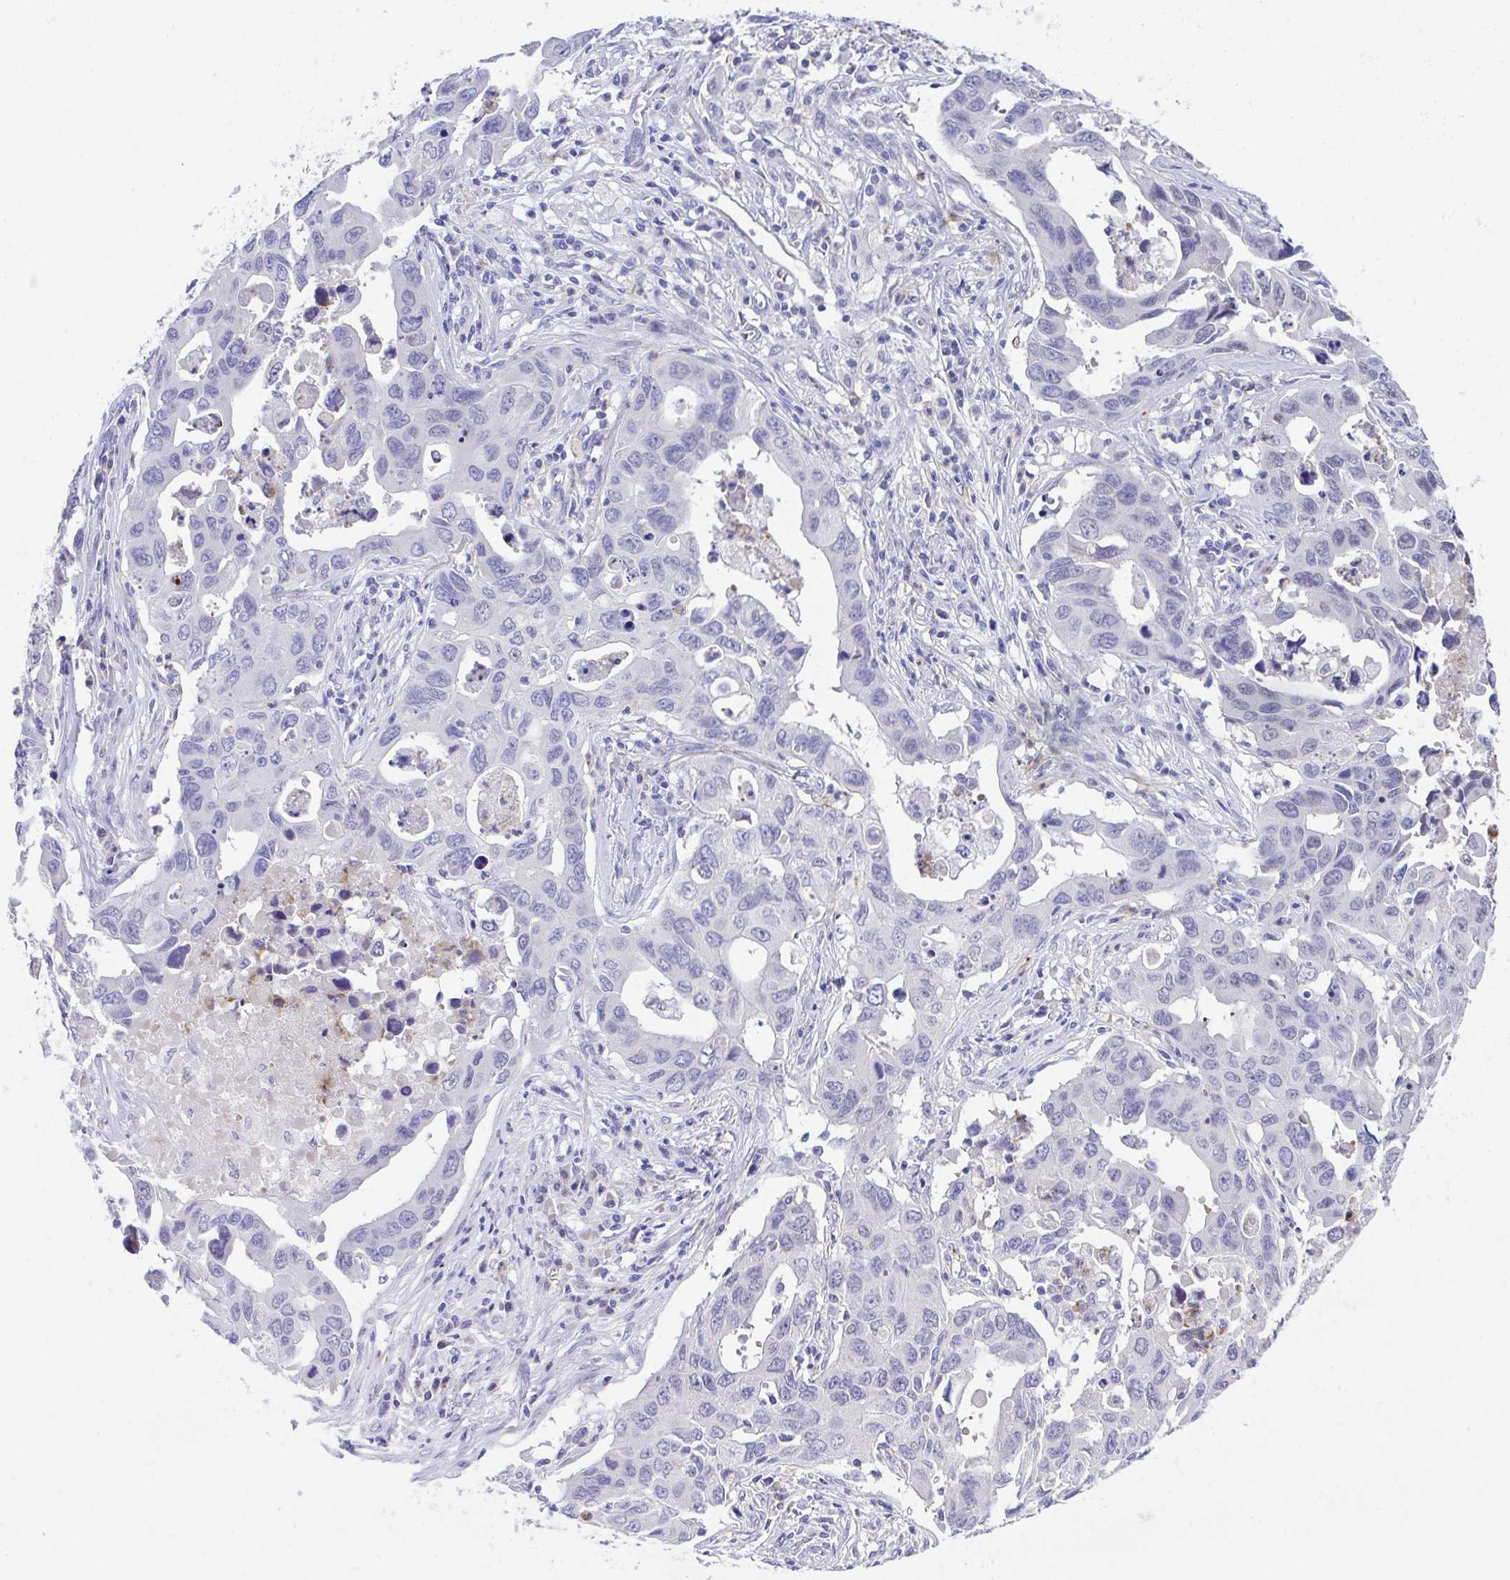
{"staining": {"intensity": "negative", "quantity": "none", "location": "none"}, "tissue": "lung cancer", "cell_type": "Tumor cells", "image_type": "cancer", "snomed": [{"axis": "morphology", "description": "Adenocarcinoma, NOS"}, {"axis": "topography", "description": "Lung"}], "caption": "Tumor cells show no significant expression in lung cancer.", "gene": "HOXB4", "patient": {"sex": "male", "age": 64}}